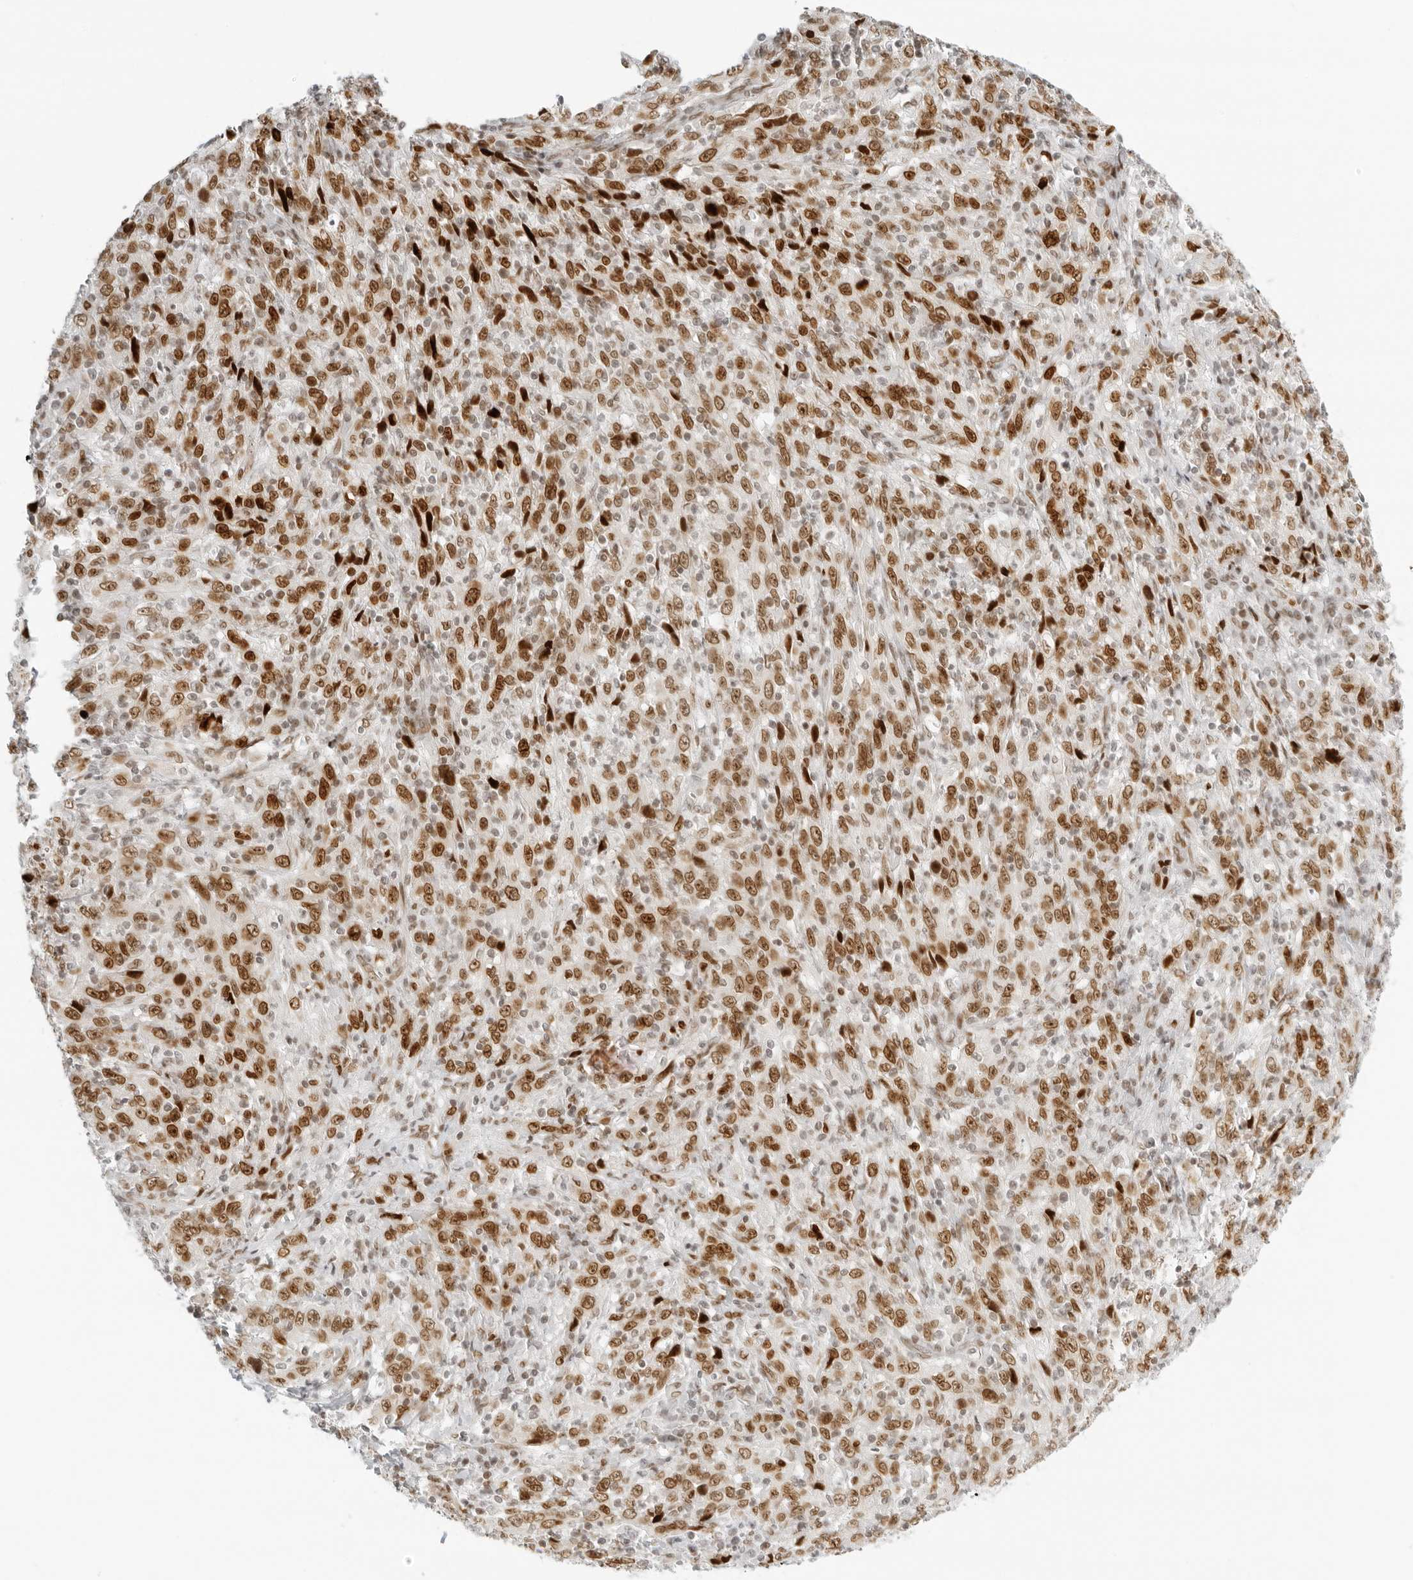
{"staining": {"intensity": "moderate", "quantity": ">75%", "location": "nuclear"}, "tissue": "cervical cancer", "cell_type": "Tumor cells", "image_type": "cancer", "snomed": [{"axis": "morphology", "description": "Squamous cell carcinoma, NOS"}, {"axis": "topography", "description": "Cervix"}], "caption": "Protein staining of cervical squamous cell carcinoma tissue reveals moderate nuclear positivity in approximately >75% of tumor cells.", "gene": "RCC1", "patient": {"sex": "female", "age": 46}}